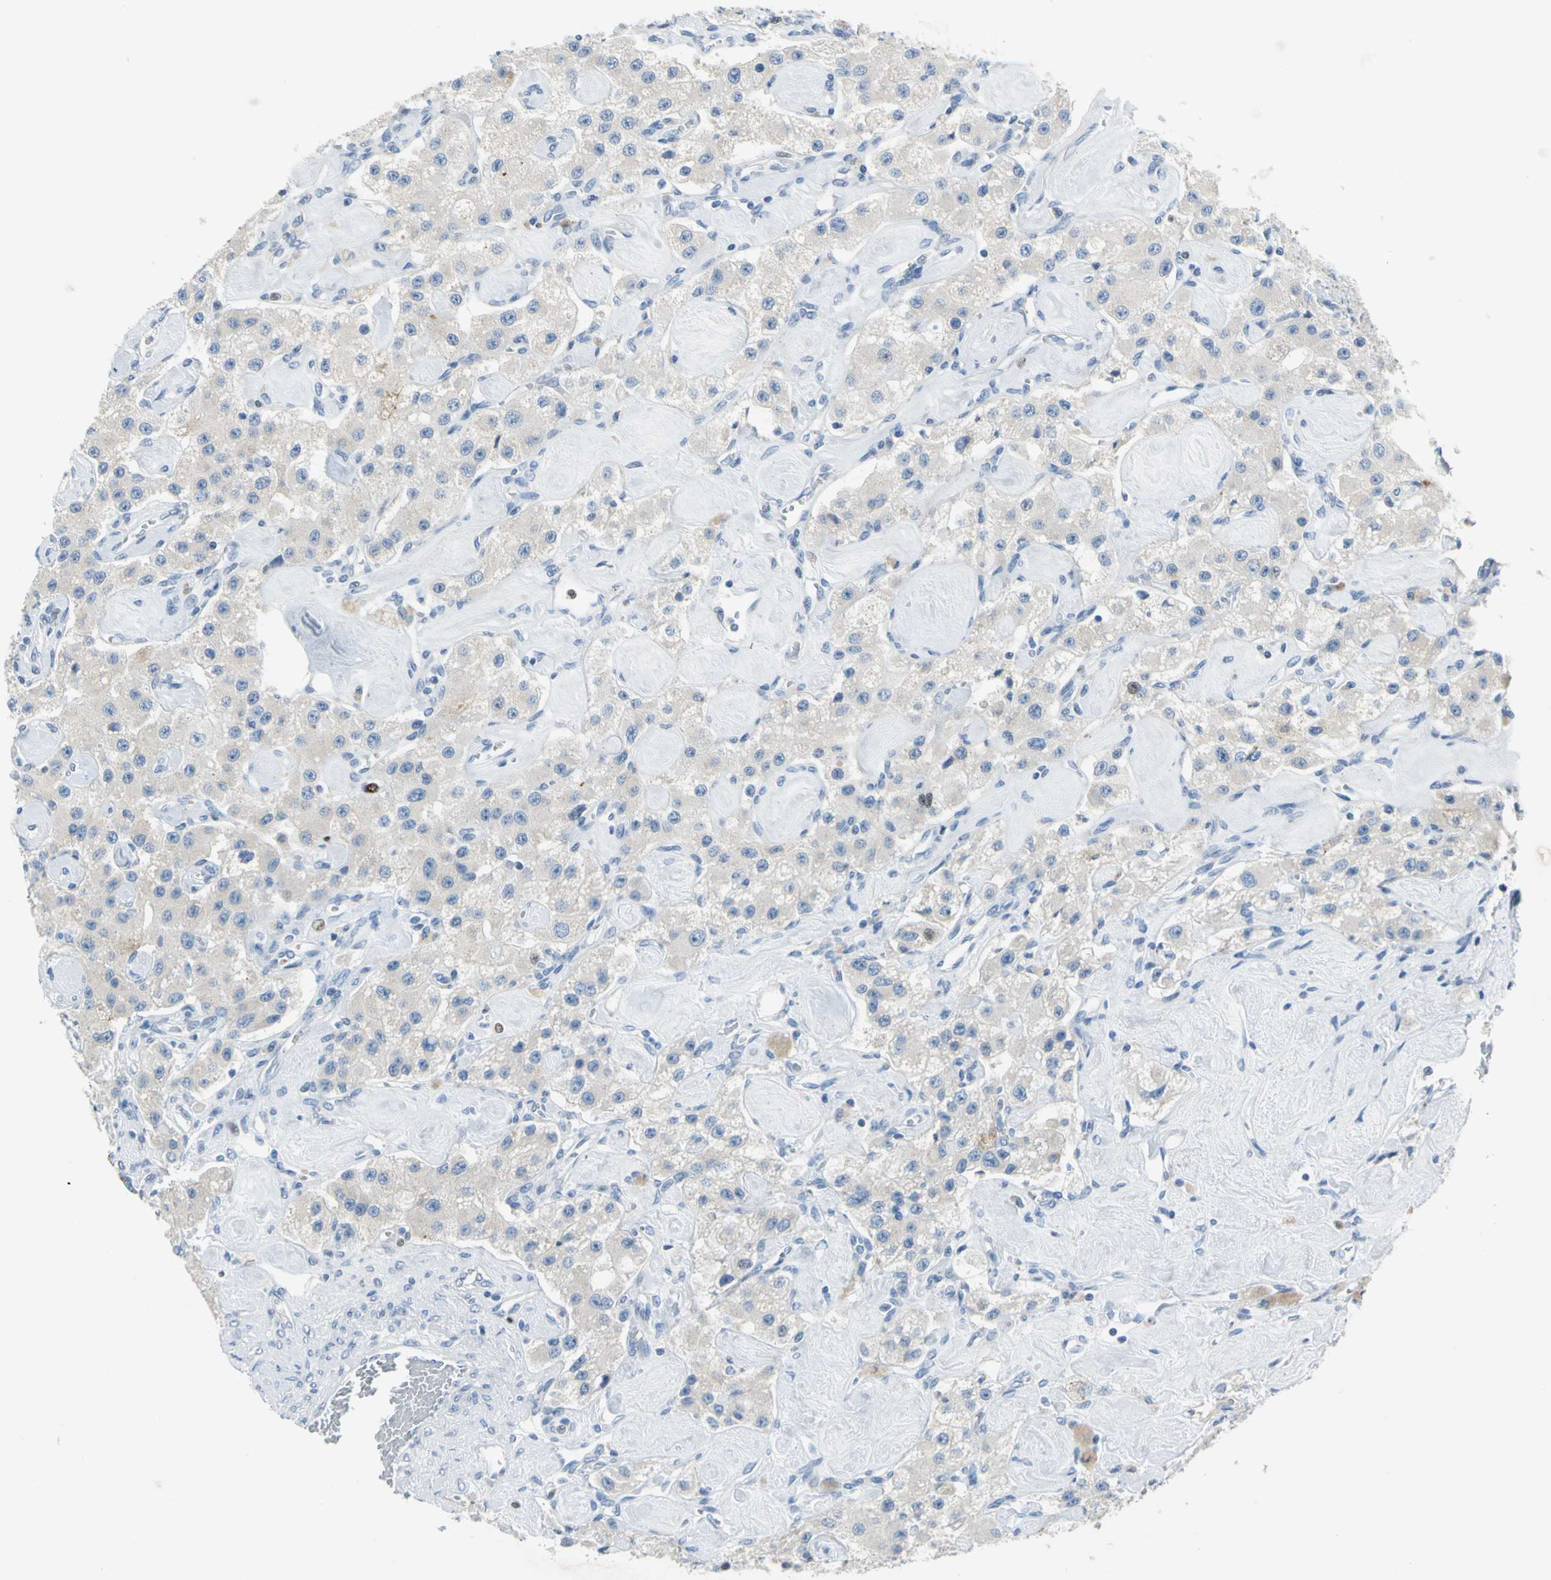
{"staining": {"intensity": "weak", "quantity": "25%-75%", "location": "cytoplasmic/membranous"}, "tissue": "carcinoid", "cell_type": "Tumor cells", "image_type": "cancer", "snomed": [{"axis": "morphology", "description": "Carcinoid, malignant, NOS"}, {"axis": "topography", "description": "Pancreas"}], "caption": "DAB (3,3'-diaminobenzidine) immunohistochemical staining of malignant carcinoid demonstrates weak cytoplasmic/membranous protein positivity in approximately 25%-75% of tumor cells.", "gene": "MCM4", "patient": {"sex": "male", "age": 41}}